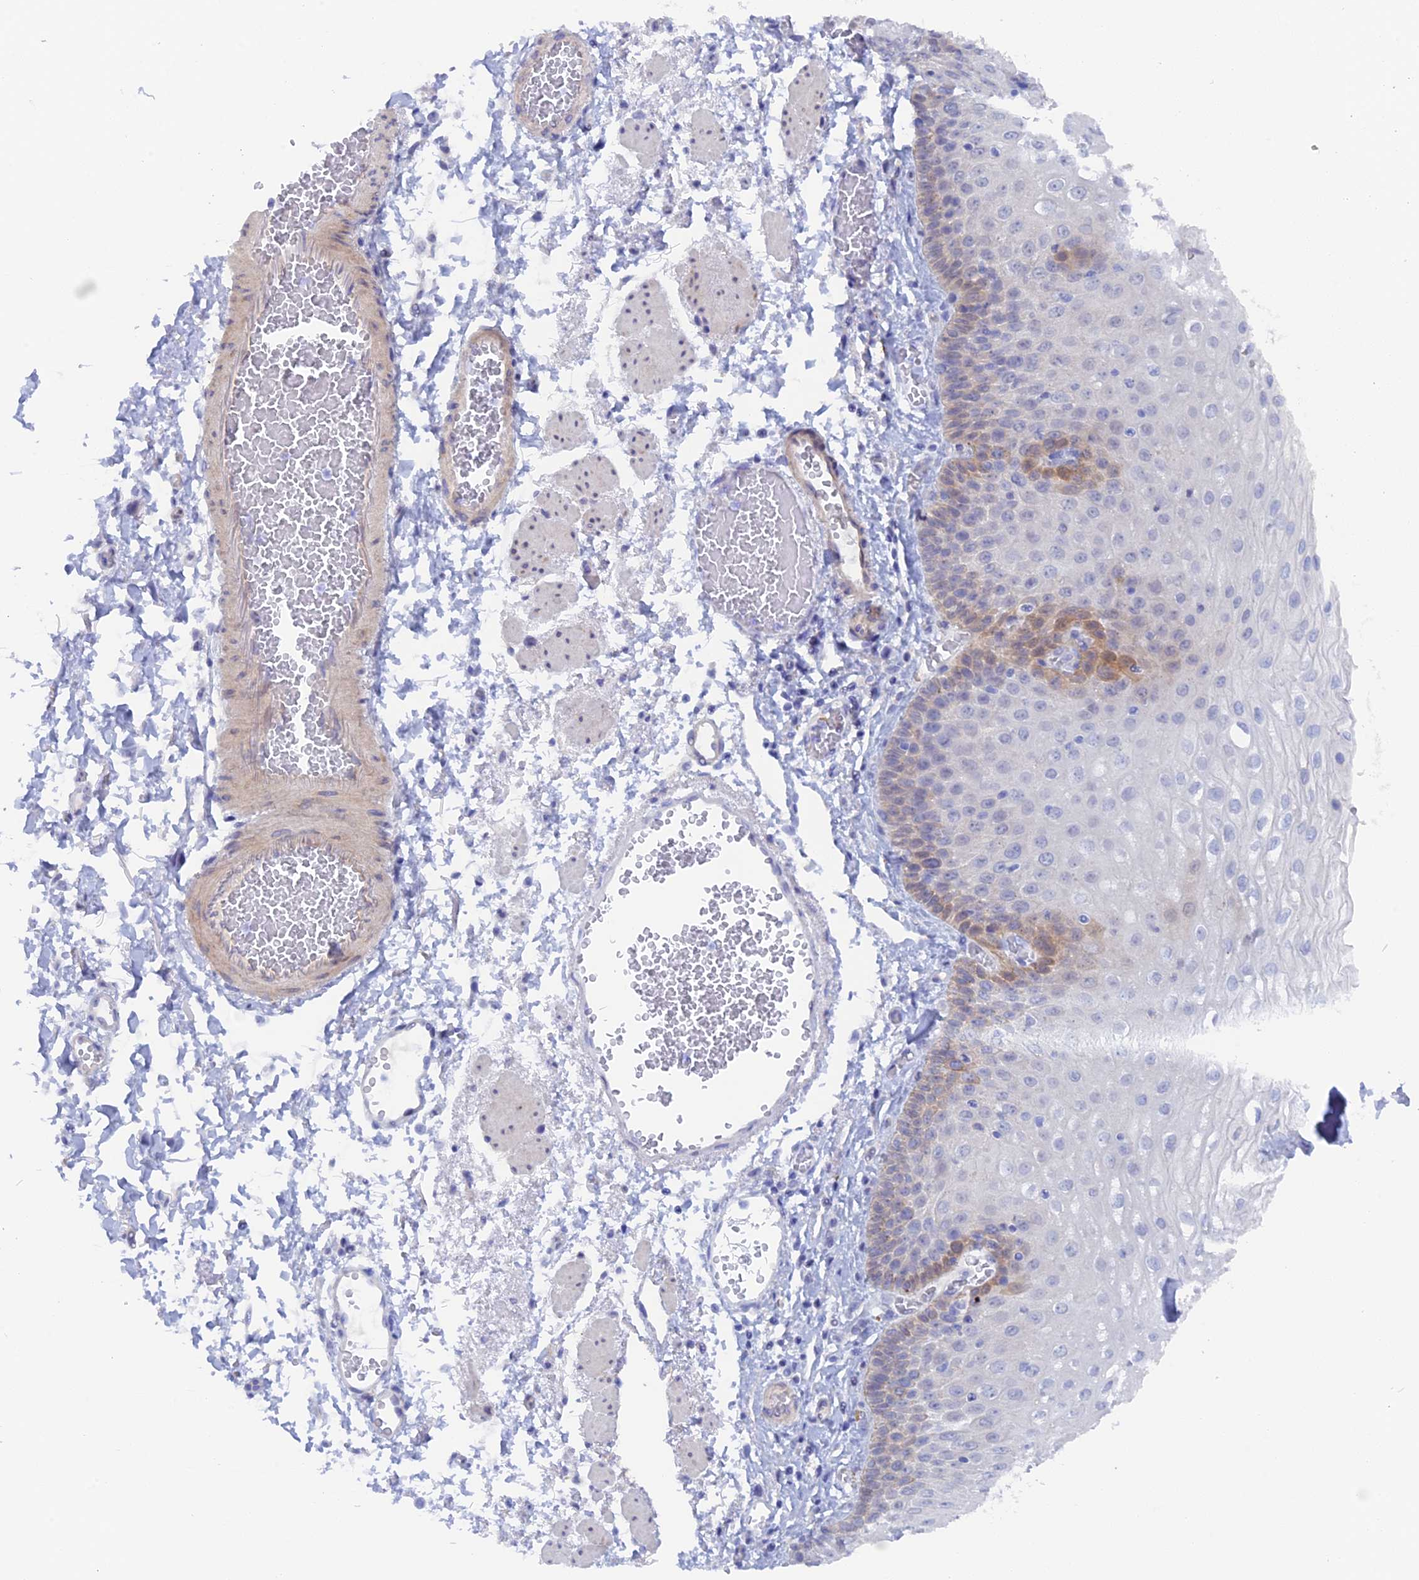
{"staining": {"intensity": "moderate", "quantity": "<25%", "location": "cytoplasmic/membranous"}, "tissue": "esophagus", "cell_type": "Squamous epithelial cells", "image_type": "normal", "snomed": [{"axis": "morphology", "description": "Normal tissue, NOS"}, {"axis": "topography", "description": "Esophagus"}], "caption": "This histopathology image demonstrates immunohistochemistry (IHC) staining of benign human esophagus, with low moderate cytoplasmic/membranous positivity in about <25% of squamous epithelial cells.", "gene": "DACT3", "patient": {"sex": "male", "age": 81}}